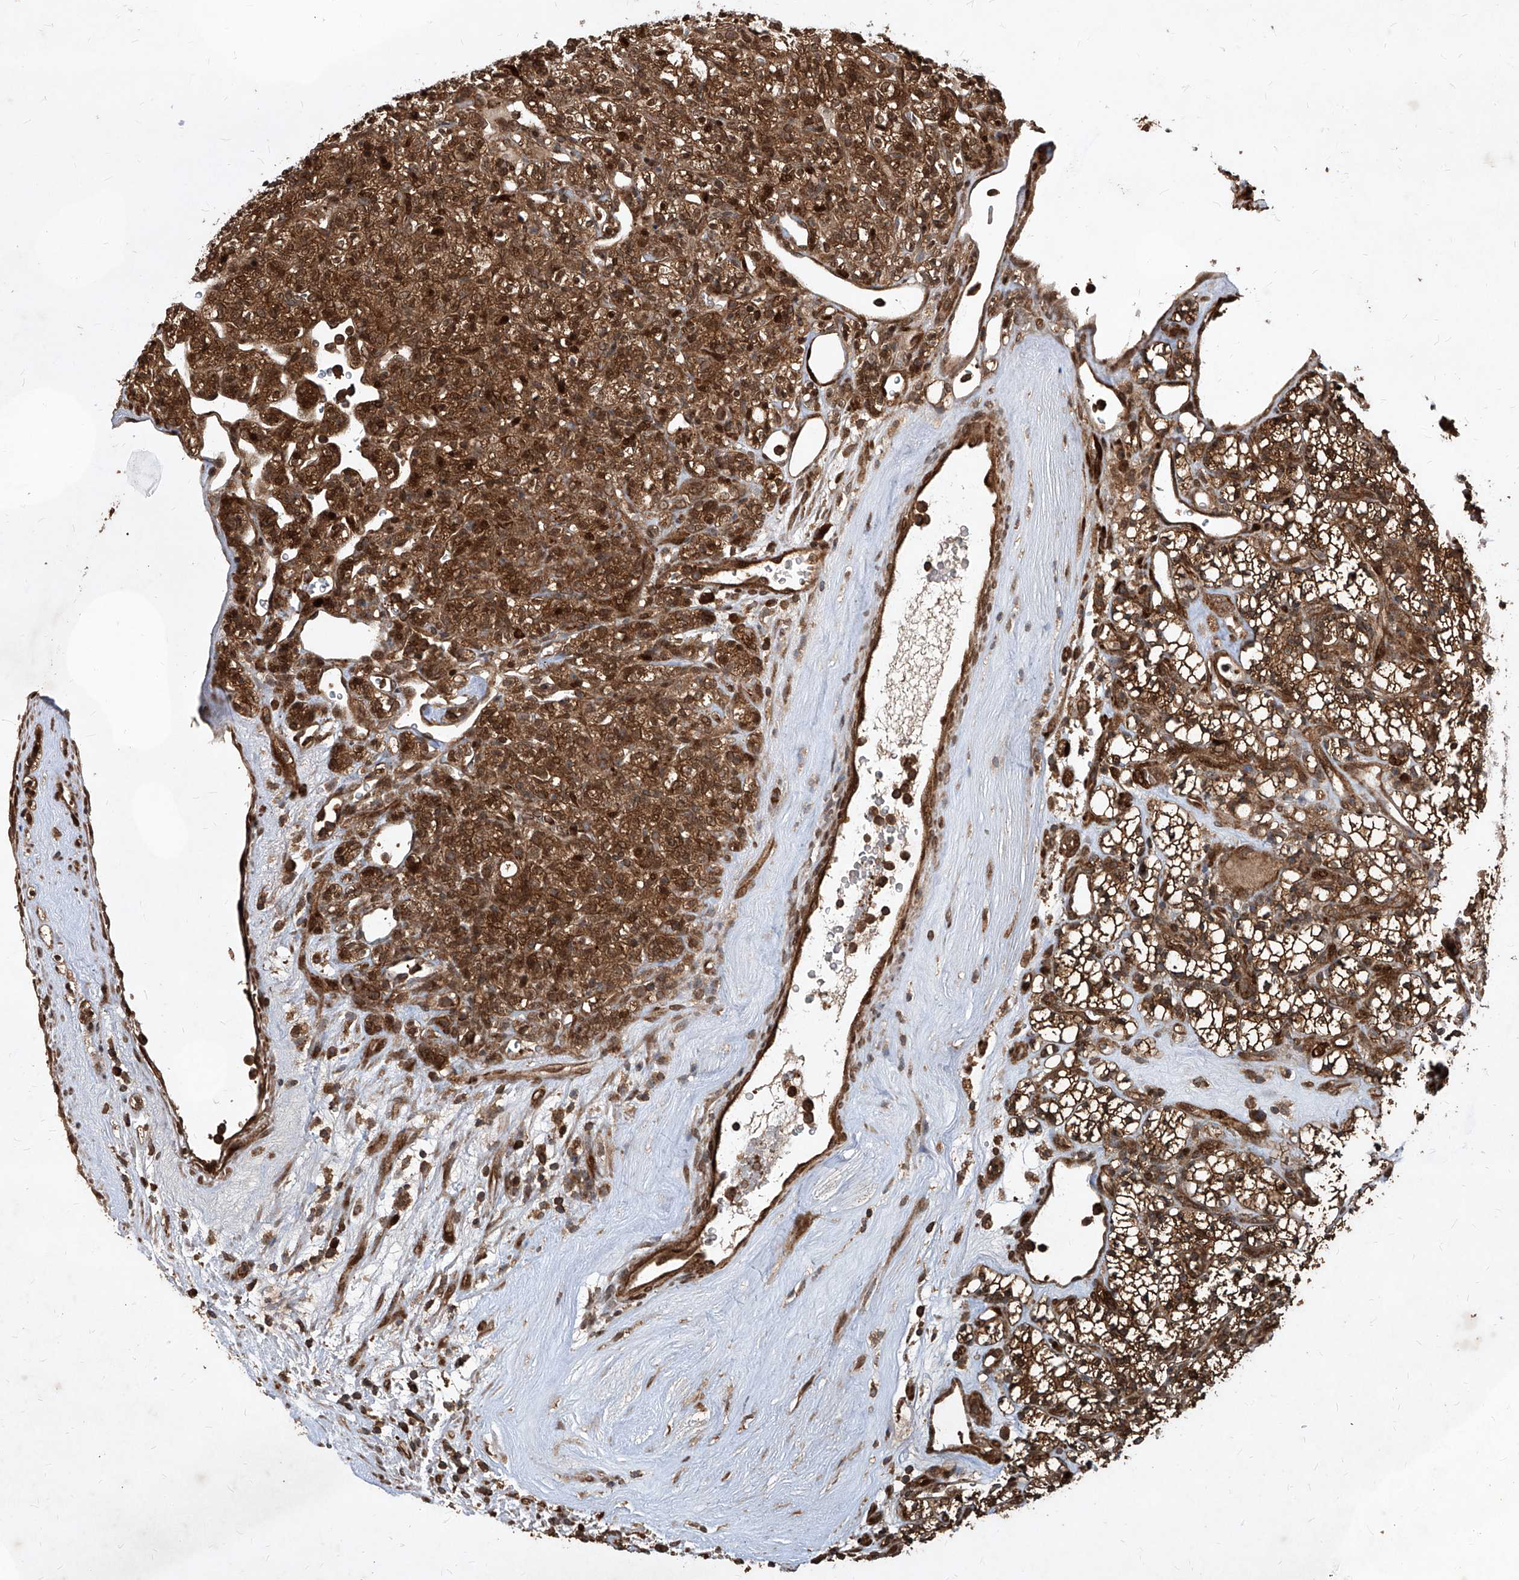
{"staining": {"intensity": "strong", "quantity": ">75%", "location": "cytoplasmic/membranous,nuclear"}, "tissue": "renal cancer", "cell_type": "Tumor cells", "image_type": "cancer", "snomed": [{"axis": "morphology", "description": "Adenocarcinoma, NOS"}, {"axis": "topography", "description": "Kidney"}], "caption": "DAB (3,3'-diaminobenzidine) immunohistochemical staining of human renal cancer displays strong cytoplasmic/membranous and nuclear protein expression in approximately >75% of tumor cells. The protein is shown in brown color, while the nuclei are stained blue.", "gene": "MAGED2", "patient": {"sex": "male", "age": 77}}